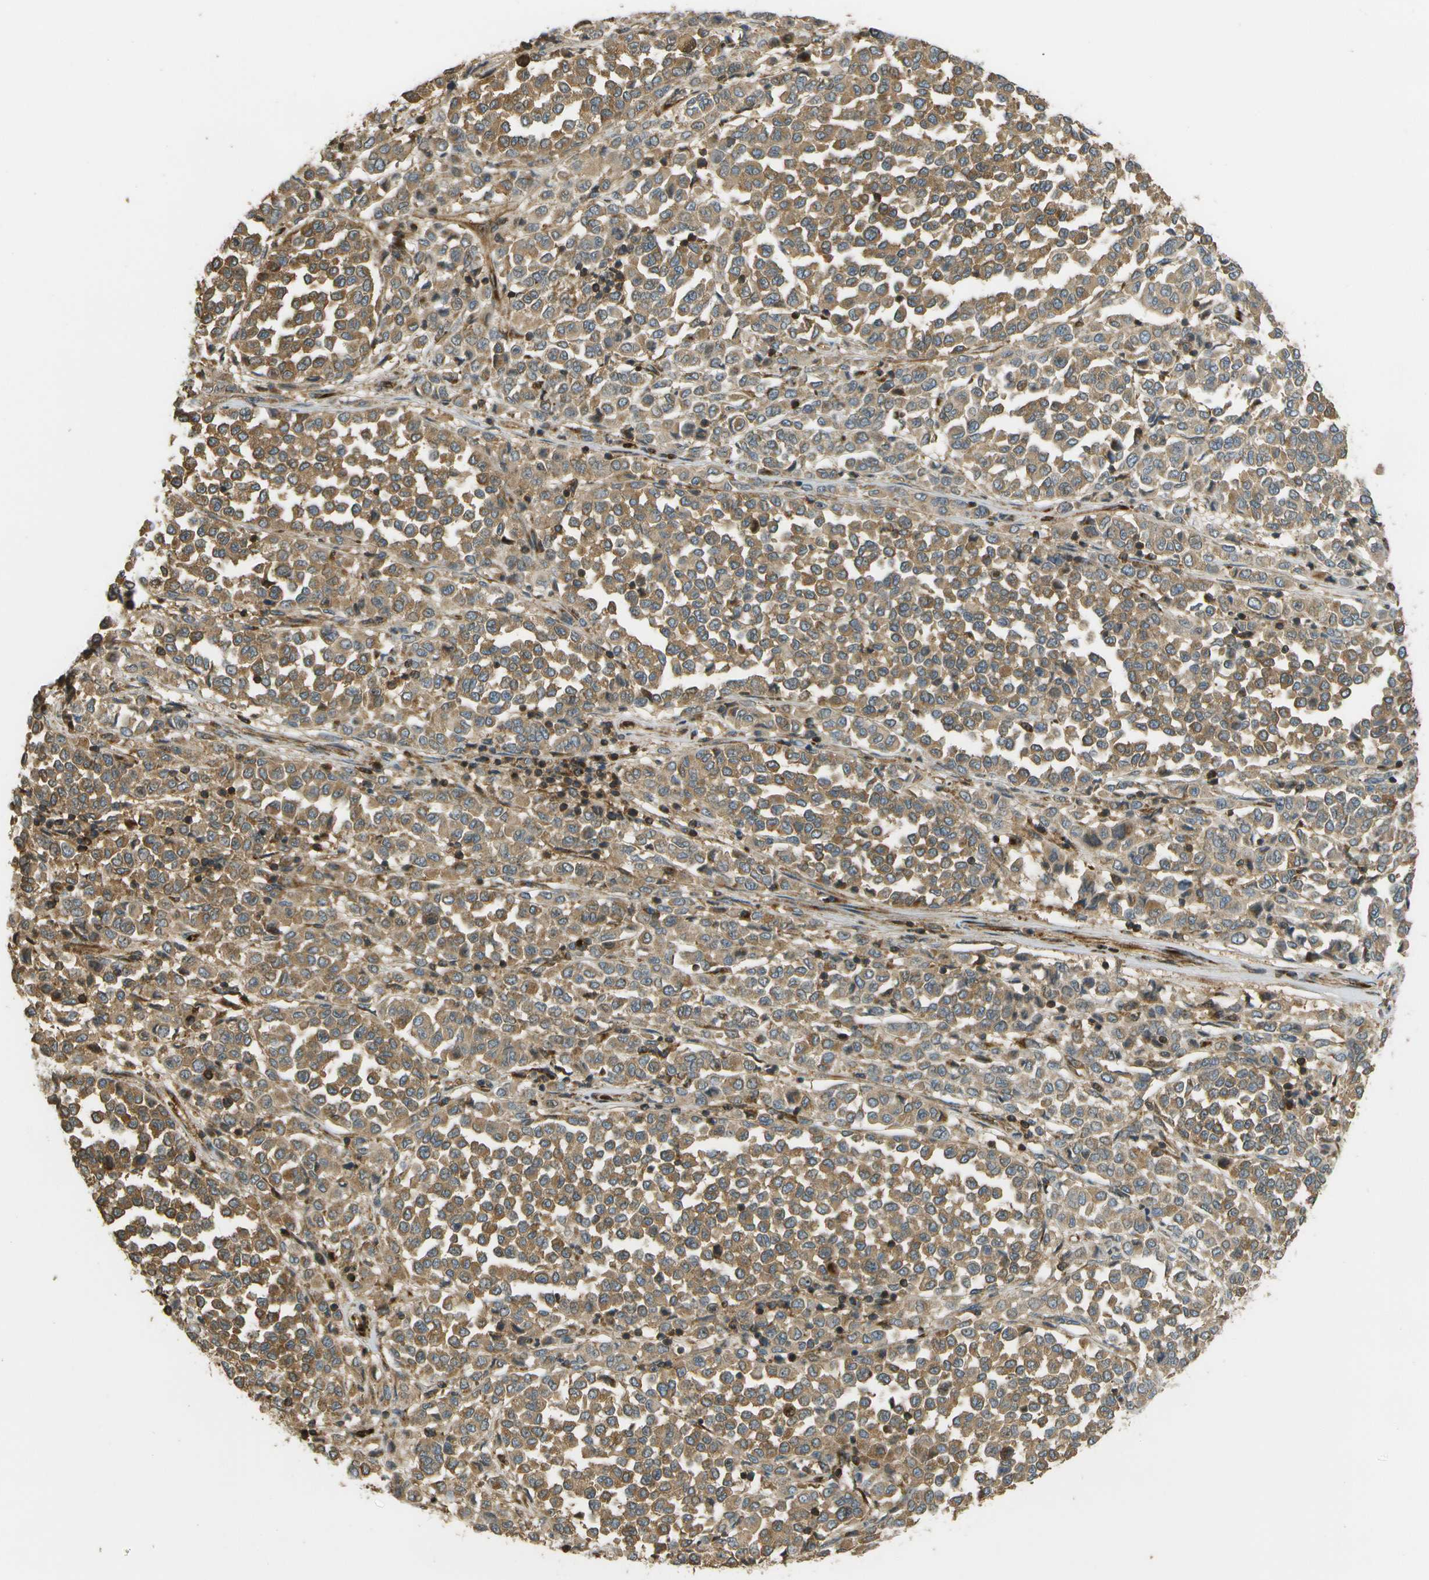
{"staining": {"intensity": "moderate", "quantity": ">75%", "location": "cytoplasmic/membranous"}, "tissue": "melanoma", "cell_type": "Tumor cells", "image_type": "cancer", "snomed": [{"axis": "morphology", "description": "Malignant melanoma, Metastatic site"}, {"axis": "topography", "description": "Pancreas"}], "caption": "A high-resolution histopathology image shows immunohistochemistry staining of malignant melanoma (metastatic site), which exhibits moderate cytoplasmic/membranous positivity in about >75% of tumor cells.", "gene": "LRP12", "patient": {"sex": "female", "age": 30}}